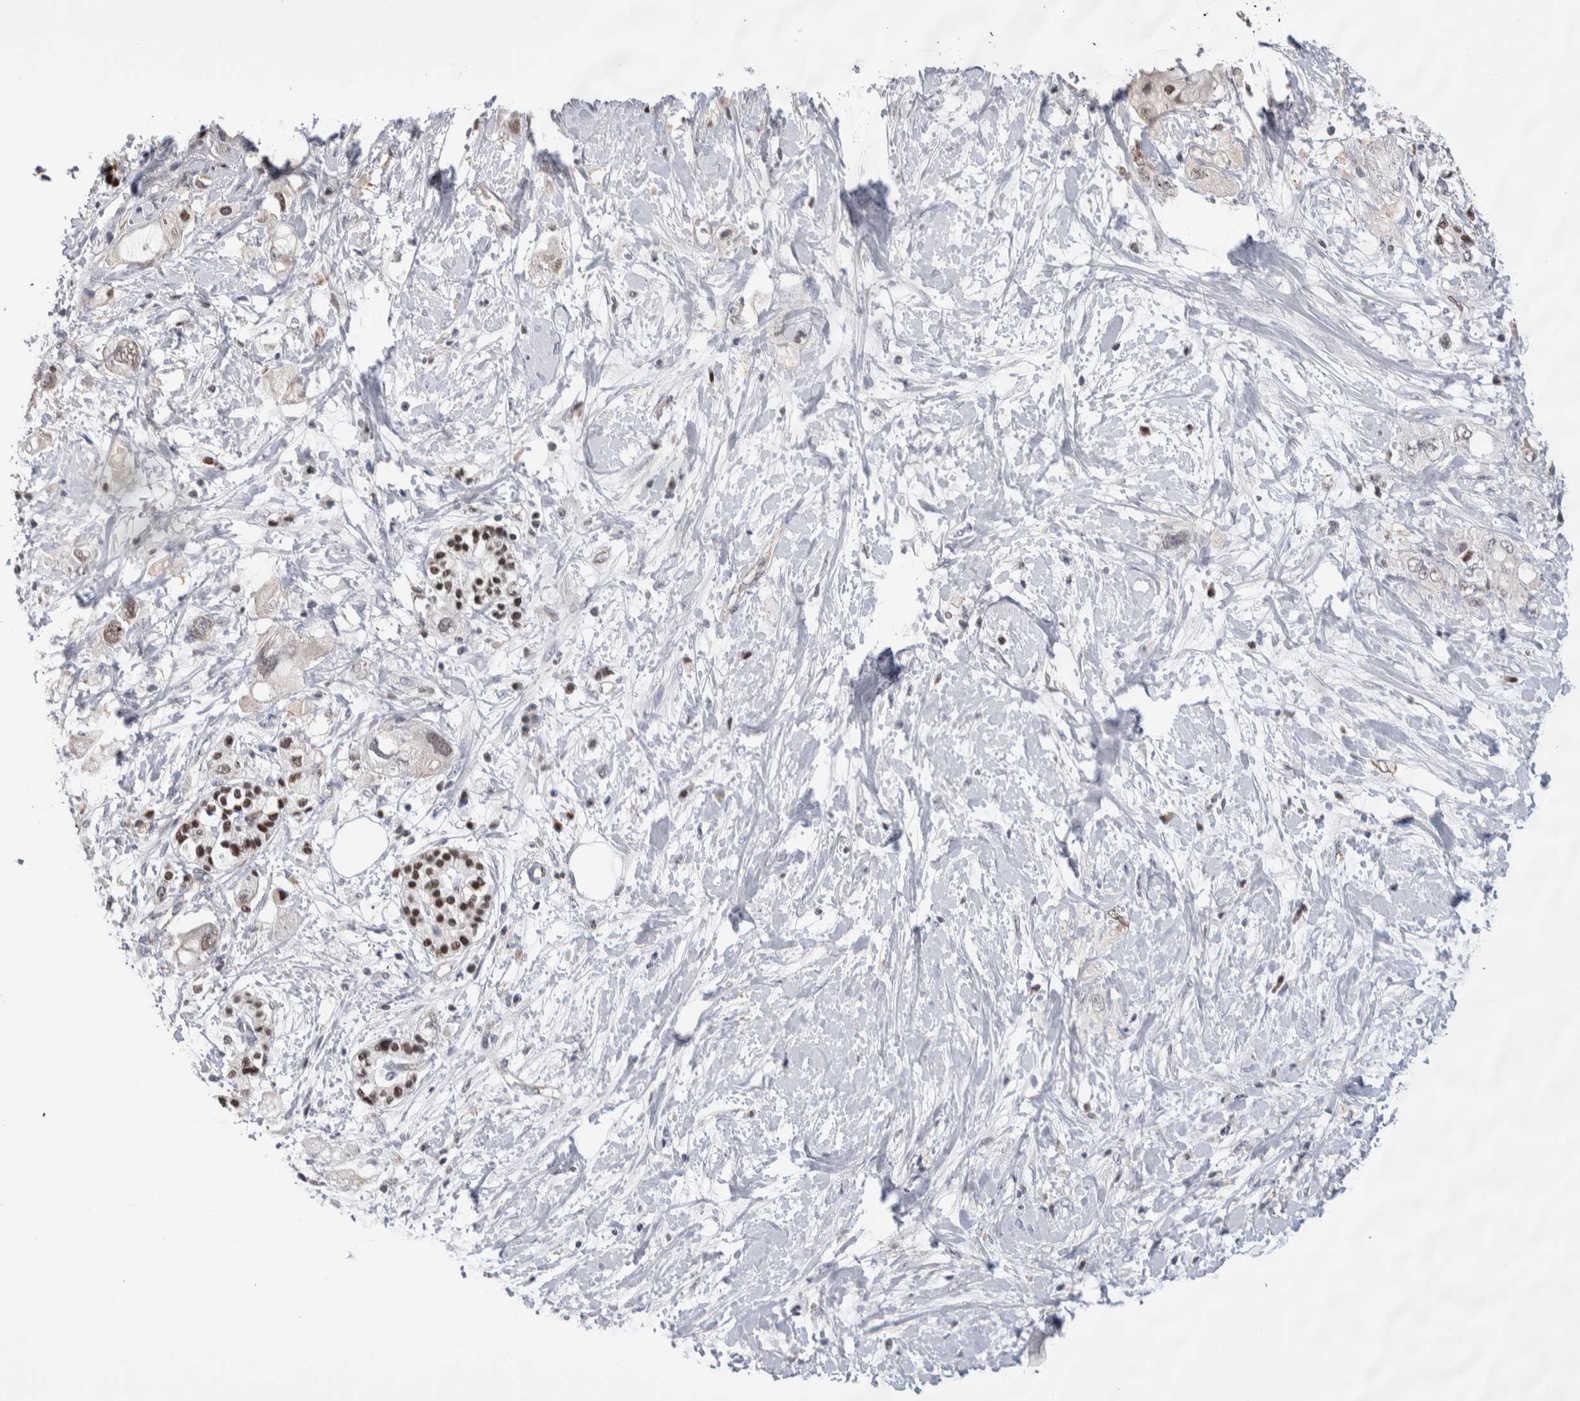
{"staining": {"intensity": "weak", "quantity": "<25%", "location": "nuclear"}, "tissue": "pancreatic cancer", "cell_type": "Tumor cells", "image_type": "cancer", "snomed": [{"axis": "morphology", "description": "Adenocarcinoma, NOS"}, {"axis": "topography", "description": "Pancreas"}], "caption": "Immunohistochemistry (IHC) micrograph of human adenocarcinoma (pancreatic) stained for a protein (brown), which demonstrates no positivity in tumor cells.", "gene": "ZBTB49", "patient": {"sex": "female", "age": 56}}